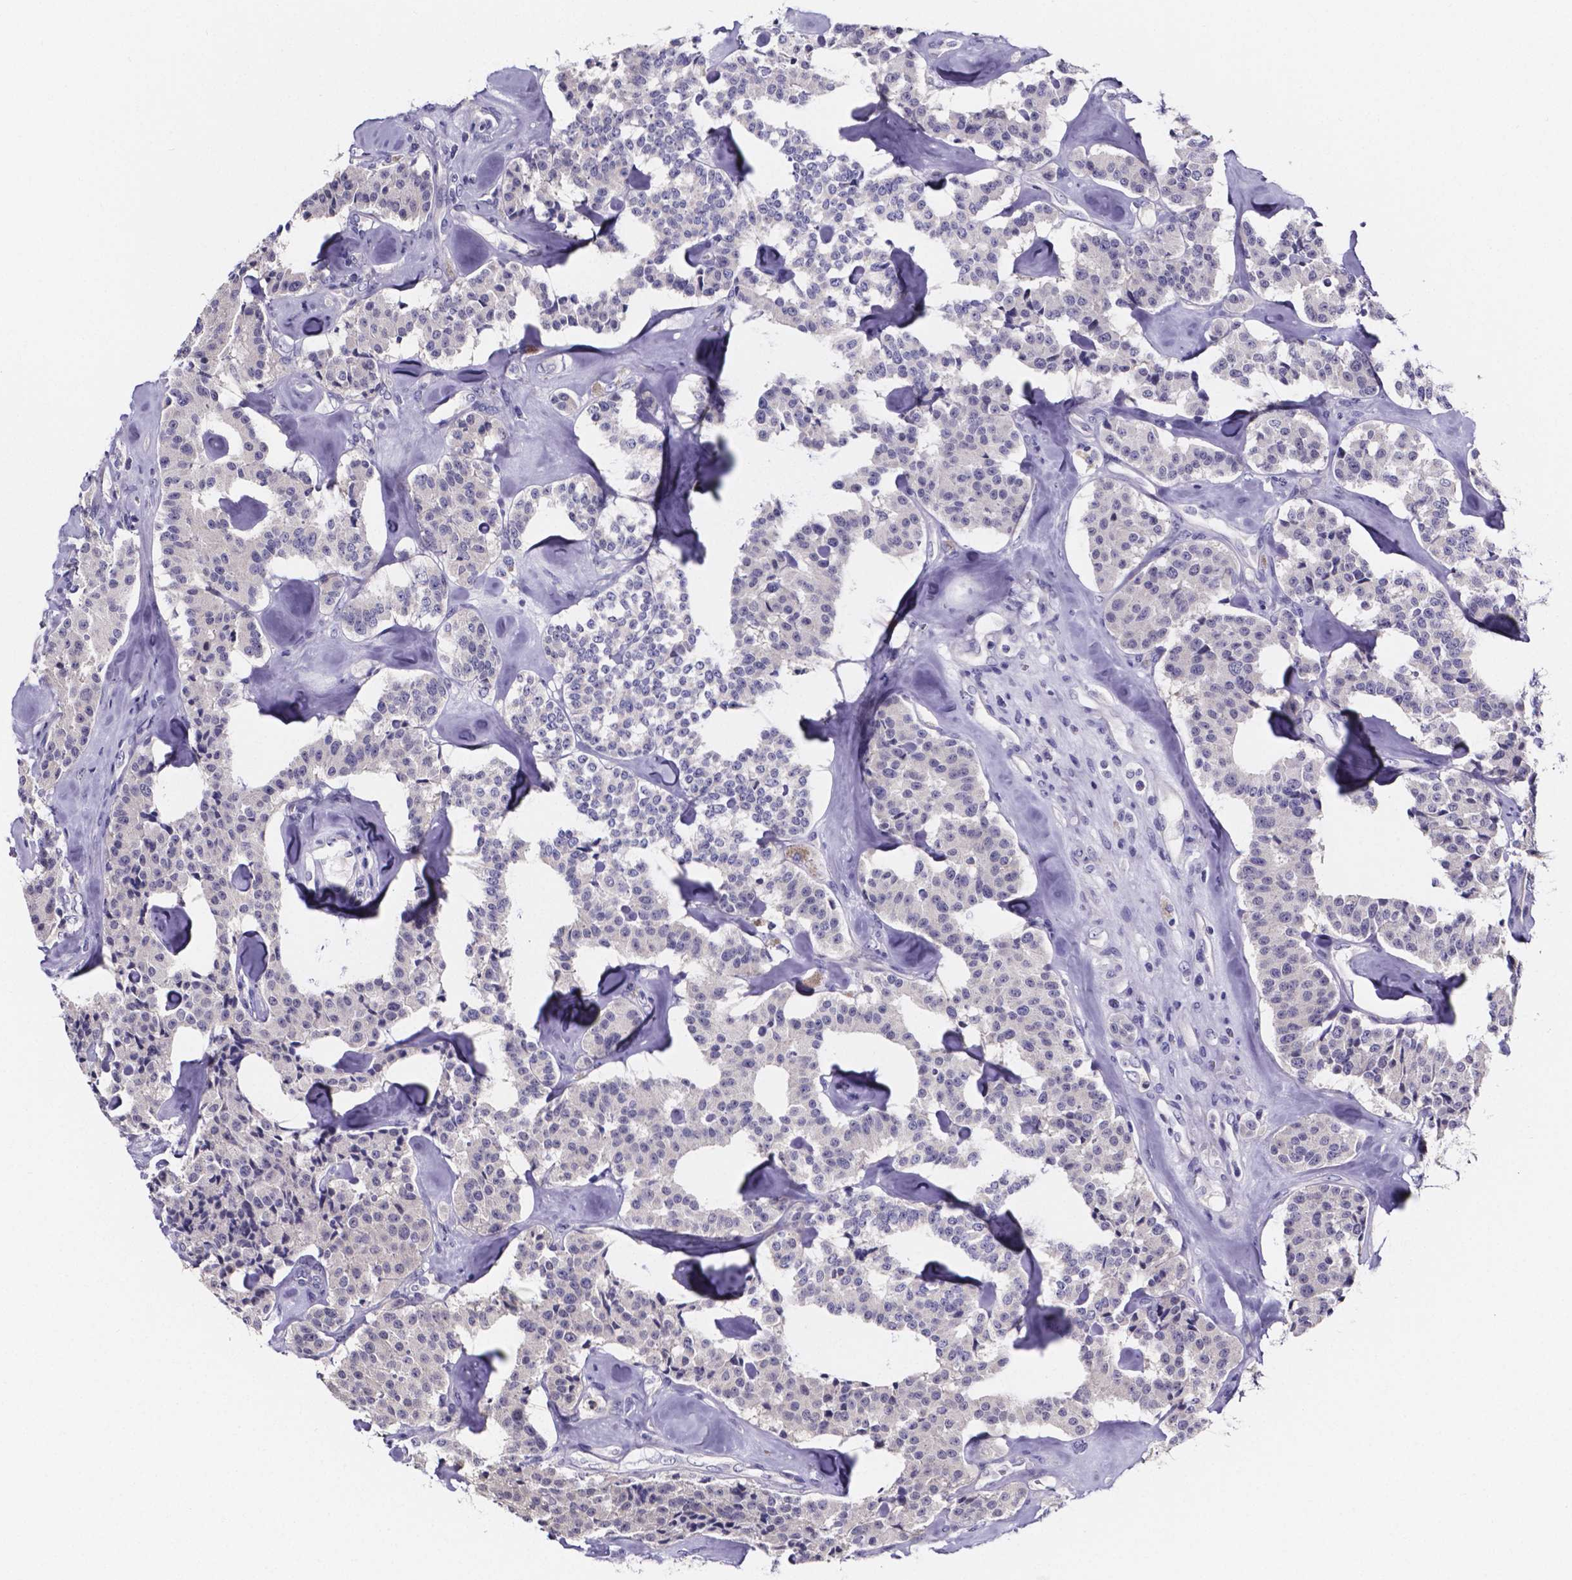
{"staining": {"intensity": "negative", "quantity": "none", "location": "none"}, "tissue": "carcinoid", "cell_type": "Tumor cells", "image_type": "cancer", "snomed": [{"axis": "morphology", "description": "Carcinoid, malignant, NOS"}, {"axis": "topography", "description": "Pancreas"}], "caption": "Carcinoid was stained to show a protein in brown. There is no significant positivity in tumor cells.", "gene": "IZUMO1", "patient": {"sex": "male", "age": 41}}